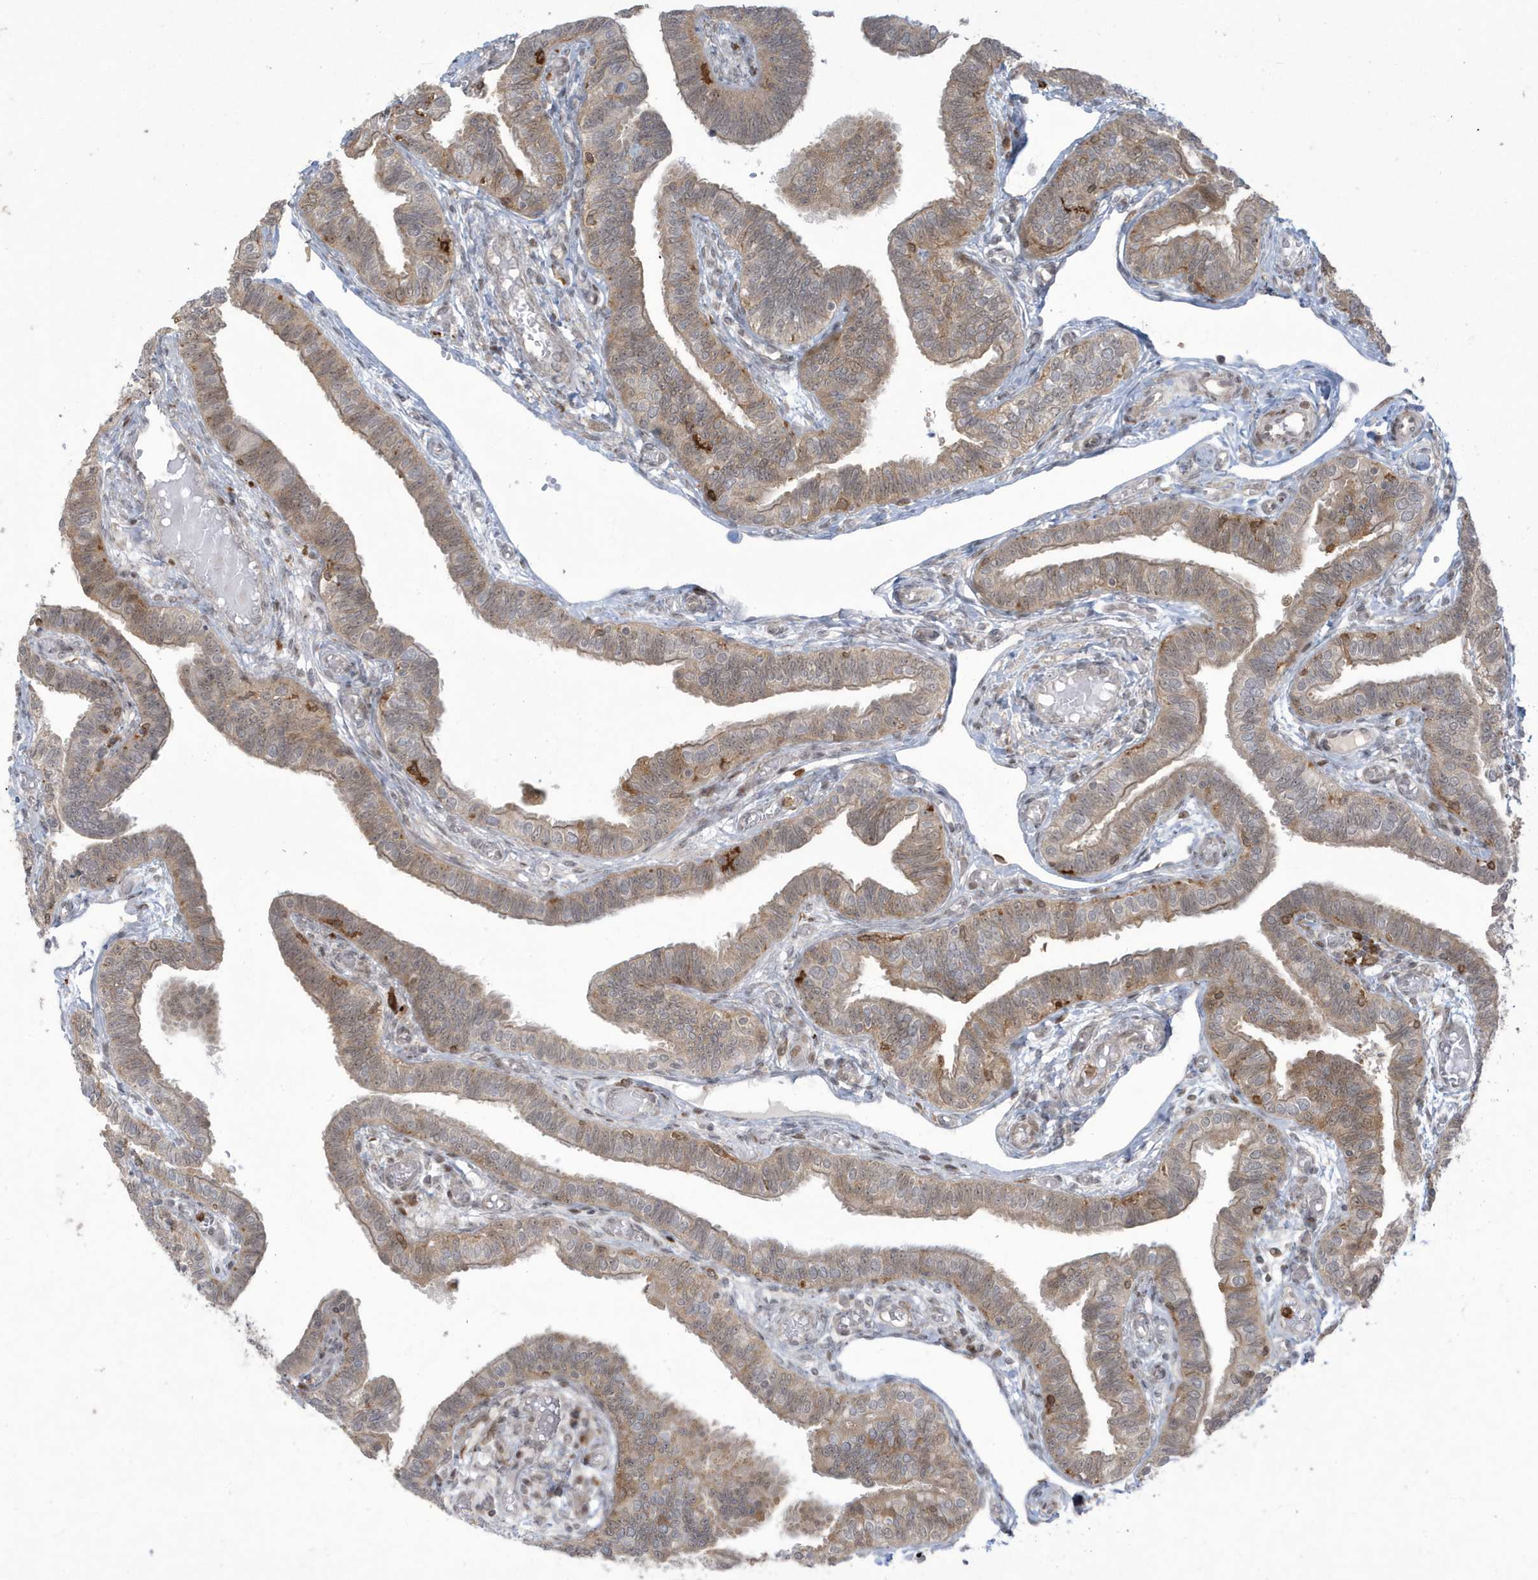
{"staining": {"intensity": "moderate", "quantity": ">75%", "location": "cytoplasmic/membranous,nuclear"}, "tissue": "fallopian tube", "cell_type": "Glandular cells", "image_type": "normal", "snomed": [{"axis": "morphology", "description": "Normal tissue, NOS"}, {"axis": "topography", "description": "Fallopian tube"}], "caption": "A brown stain highlights moderate cytoplasmic/membranous,nuclear staining of a protein in glandular cells of unremarkable fallopian tube. (IHC, brightfield microscopy, high magnification).", "gene": "C1orf52", "patient": {"sex": "female", "age": 39}}